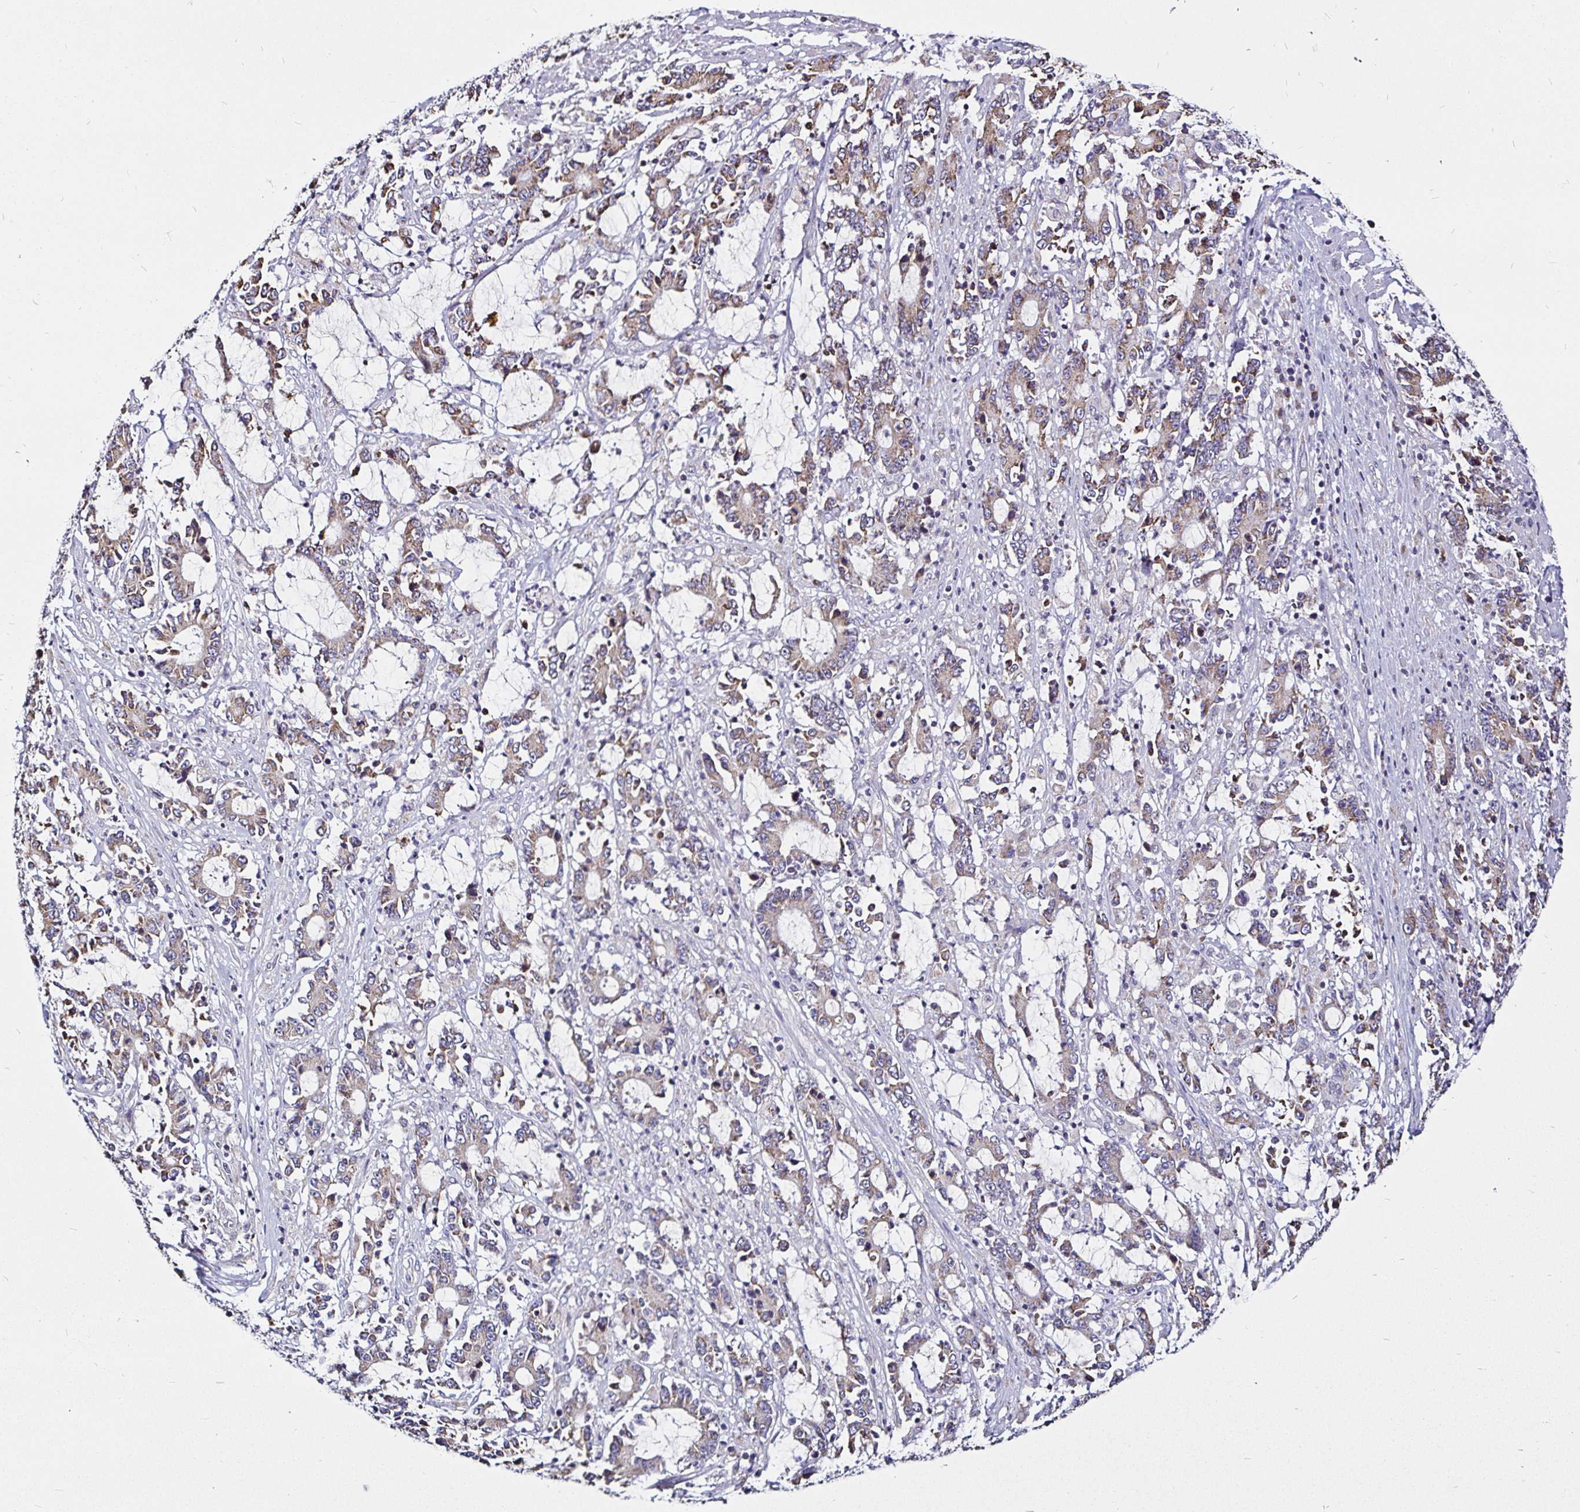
{"staining": {"intensity": "weak", "quantity": "25%-75%", "location": "cytoplasmic/membranous"}, "tissue": "stomach cancer", "cell_type": "Tumor cells", "image_type": "cancer", "snomed": [{"axis": "morphology", "description": "Adenocarcinoma, NOS"}, {"axis": "topography", "description": "Stomach, upper"}], "caption": "Stomach adenocarcinoma stained for a protein (brown) reveals weak cytoplasmic/membranous positive expression in approximately 25%-75% of tumor cells.", "gene": "PGAM2", "patient": {"sex": "male", "age": 68}}